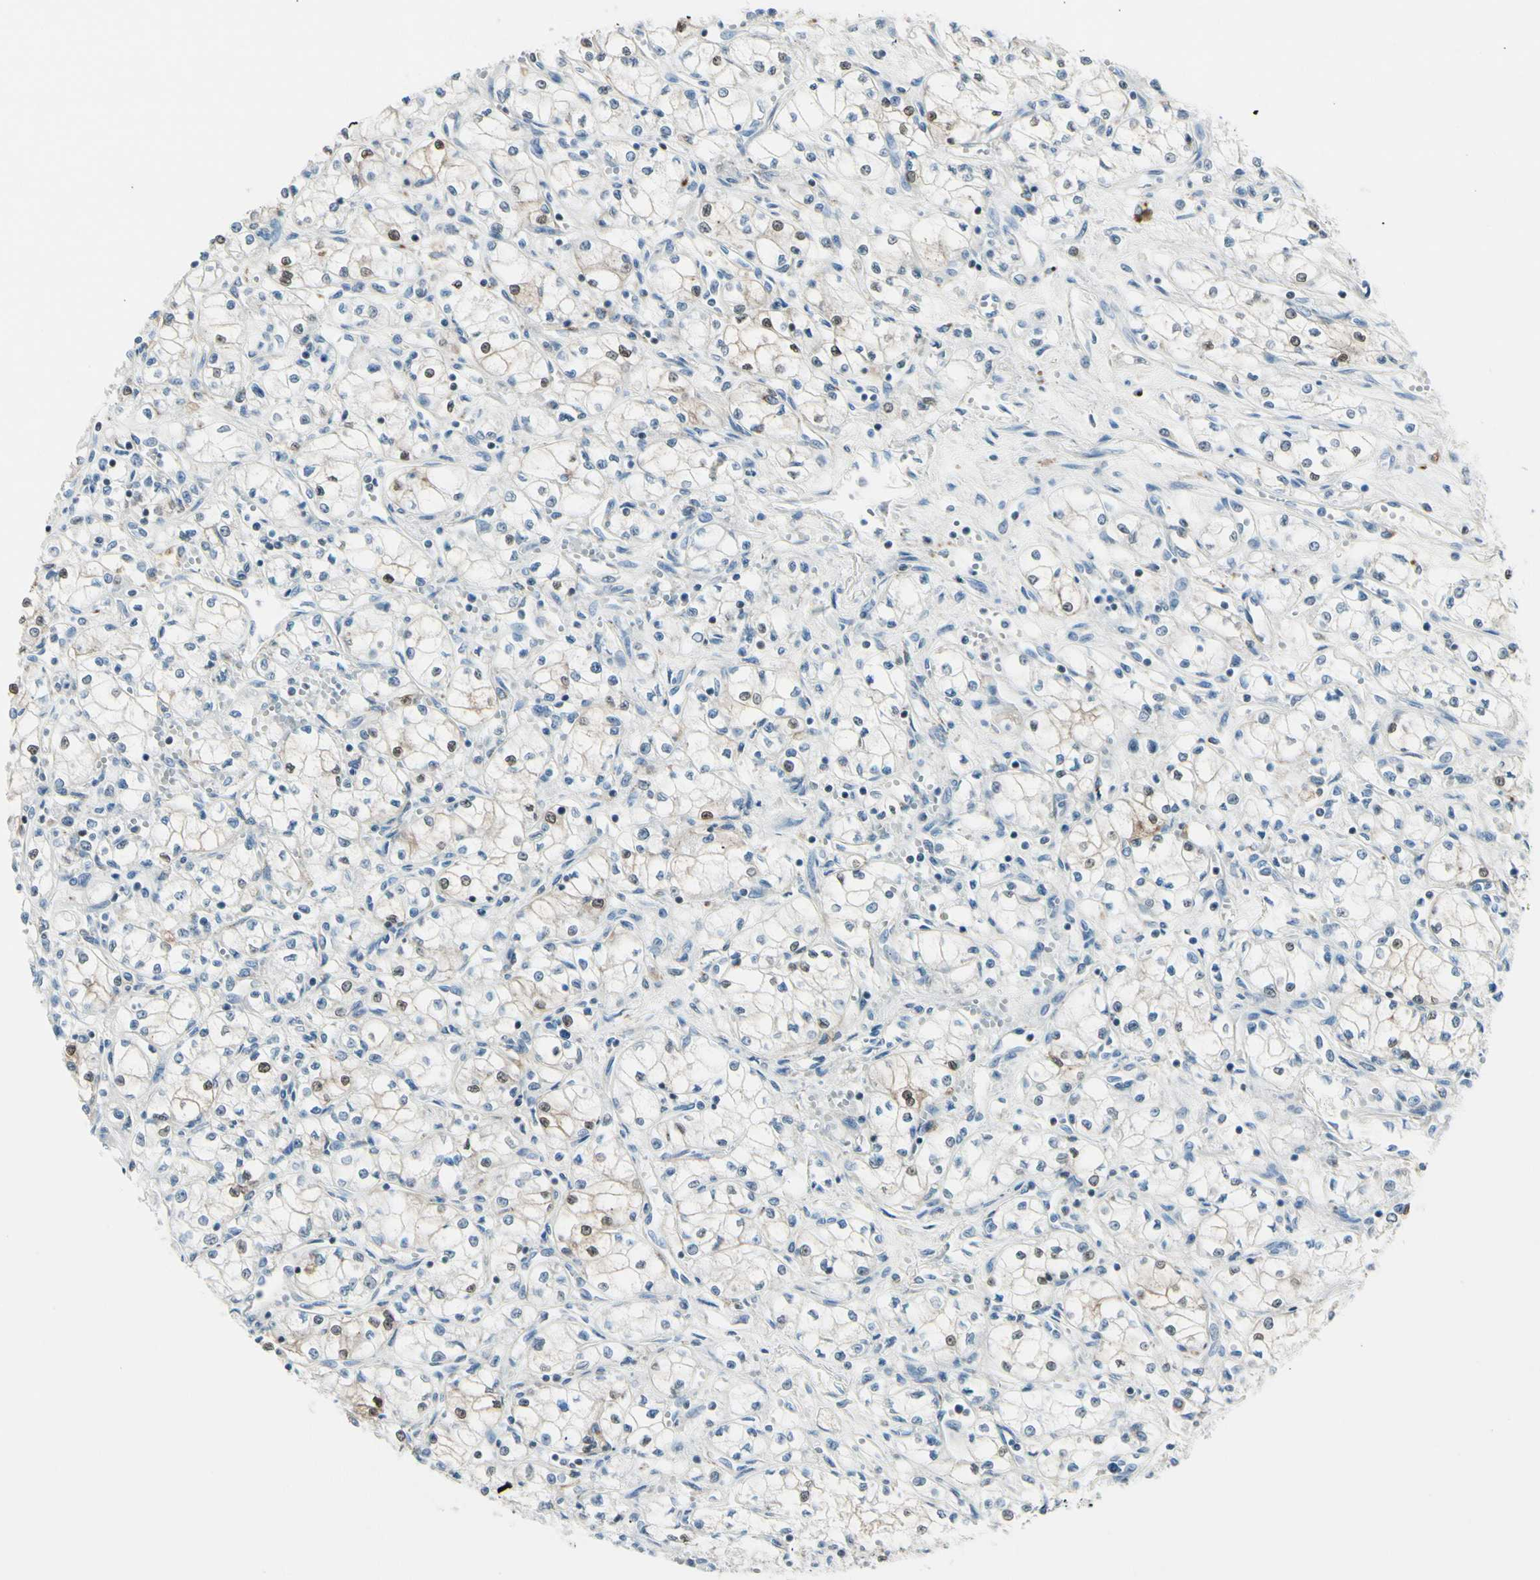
{"staining": {"intensity": "moderate", "quantity": "<25%", "location": "cytoplasmic/membranous,nuclear"}, "tissue": "renal cancer", "cell_type": "Tumor cells", "image_type": "cancer", "snomed": [{"axis": "morphology", "description": "Normal tissue, NOS"}, {"axis": "morphology", "description": "Adenocarcinoma, NOS"}, {"axis": "topography", "description": "Kidney"}], "caption": "Renal cancer was stained to show a protein in brown. There is low levels of moderate cytoplasmic/membranous and nuclear staining in about <25% of tumor cells.", "gene": "PEBP1", "patient": {"sex": "male", "age": 59}}